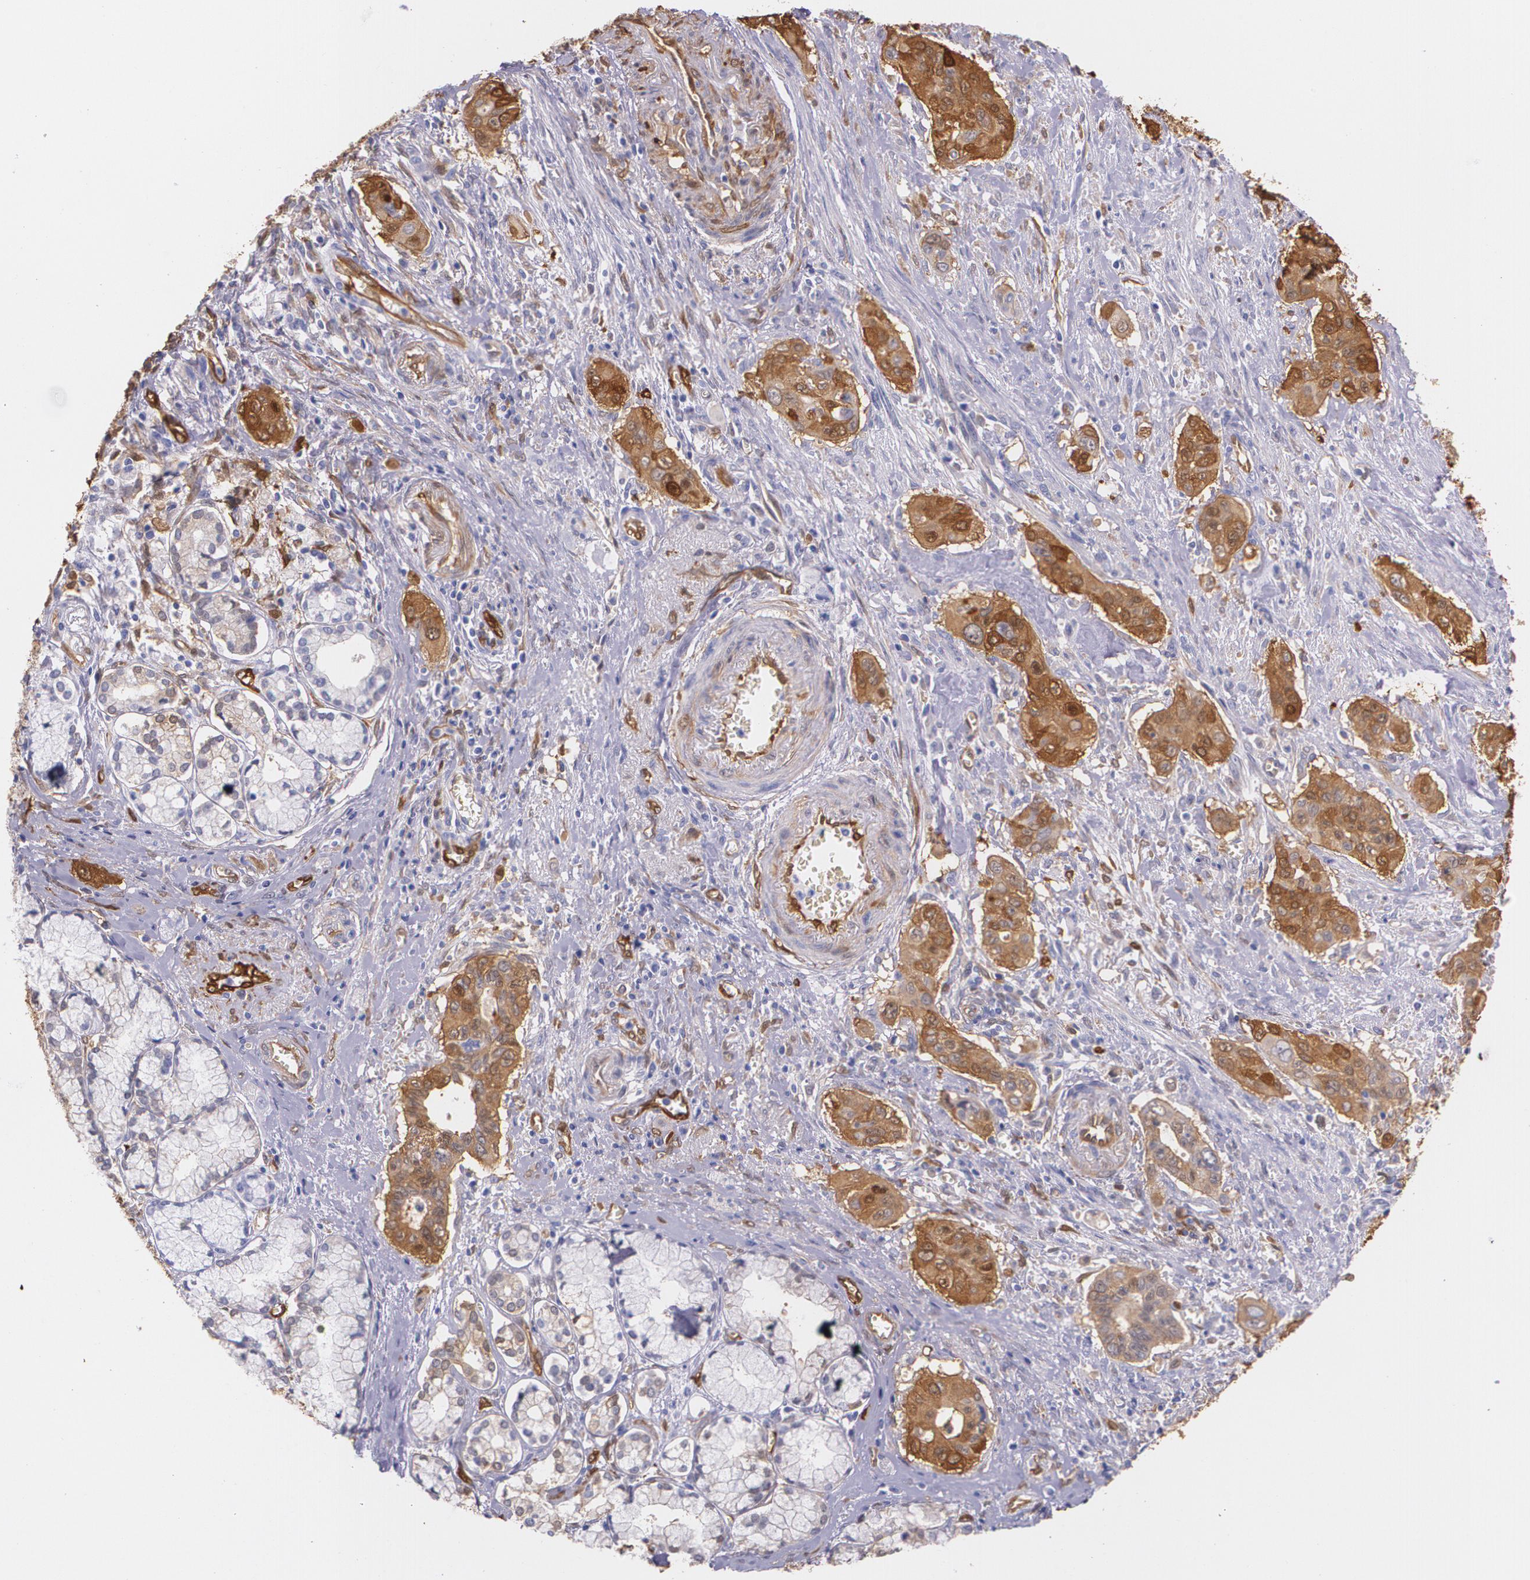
{"staining": {"intensity": "moderate", "quantity": "<25%", "location": "cytoplasmic/membranous"}, "tissue": "pancreatic cancer", "cell_type": "Tumor cells", "image_type": "cancer", "snomed": [{"axis": "morphology", "description": "Adenocarcinoma, NOS"}, {"axis": "topography", "description": "Pancreas"}], "caption": "Tumor cells exhibit low levels of moderate cytoplasmic/membranous expression in approximately <25% of cells in pancreatic cancer (adenocarcinoma).", "gene": "MMP2", "patient": {"sex": "male", "age": 77}}